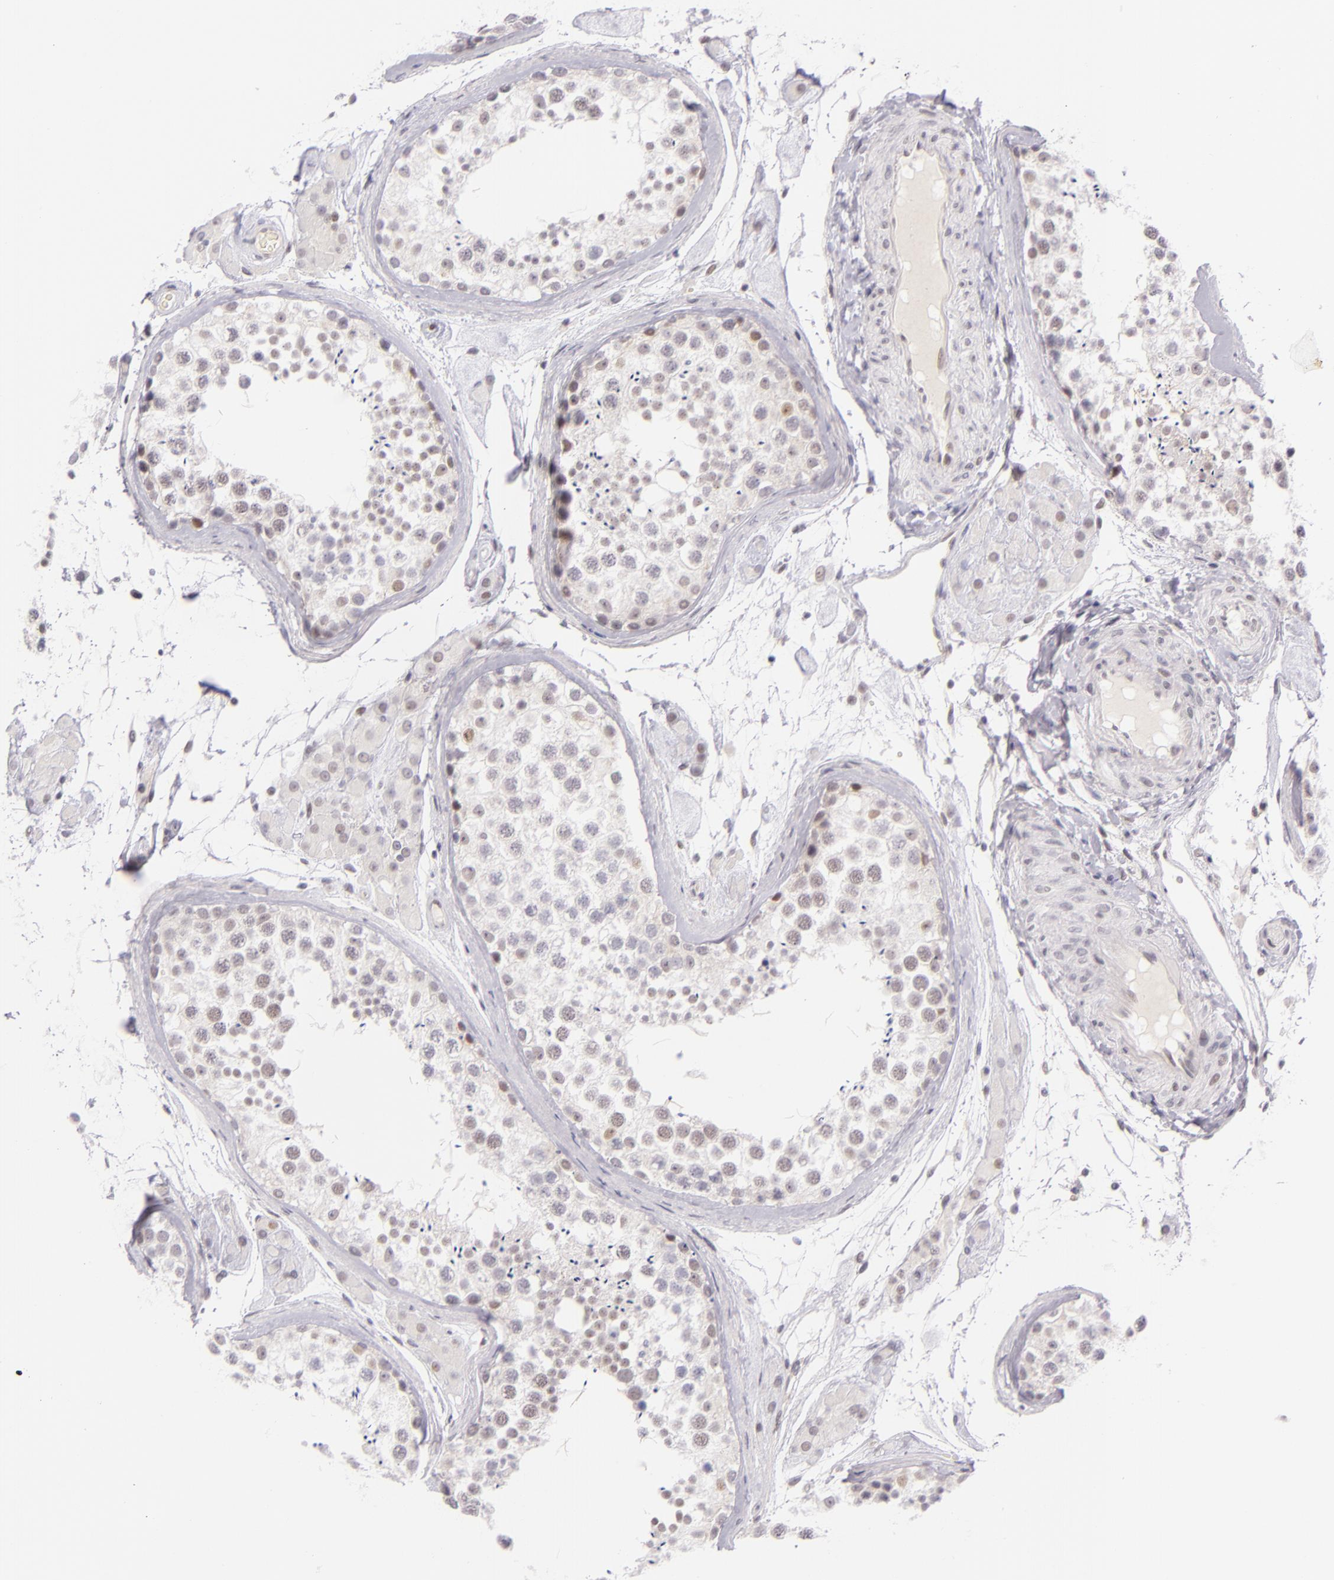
{"staining": {"intensity": "negative", "quantity": "none", "location": "none"}, "tissue": "testis", "cell_type": "Cells in seminiferous ducts", "image_type": "normal", "snomed": [{"axis": "morphology", "description": "Normal tissue, NOS"}, {"axis": "topography", "description": "Testis"}], "caption": "A micrograph of testis stained for a protein reveals no brown staining in cells in seminiferous ducts. The staining was performed using DAB to visualize the protein expression in brown, while the nuclei were stained in blue with hematoxylin (Magnification: 20x).", "gene": "BCL3", "patient": {"sex": "male", "age": 46}}